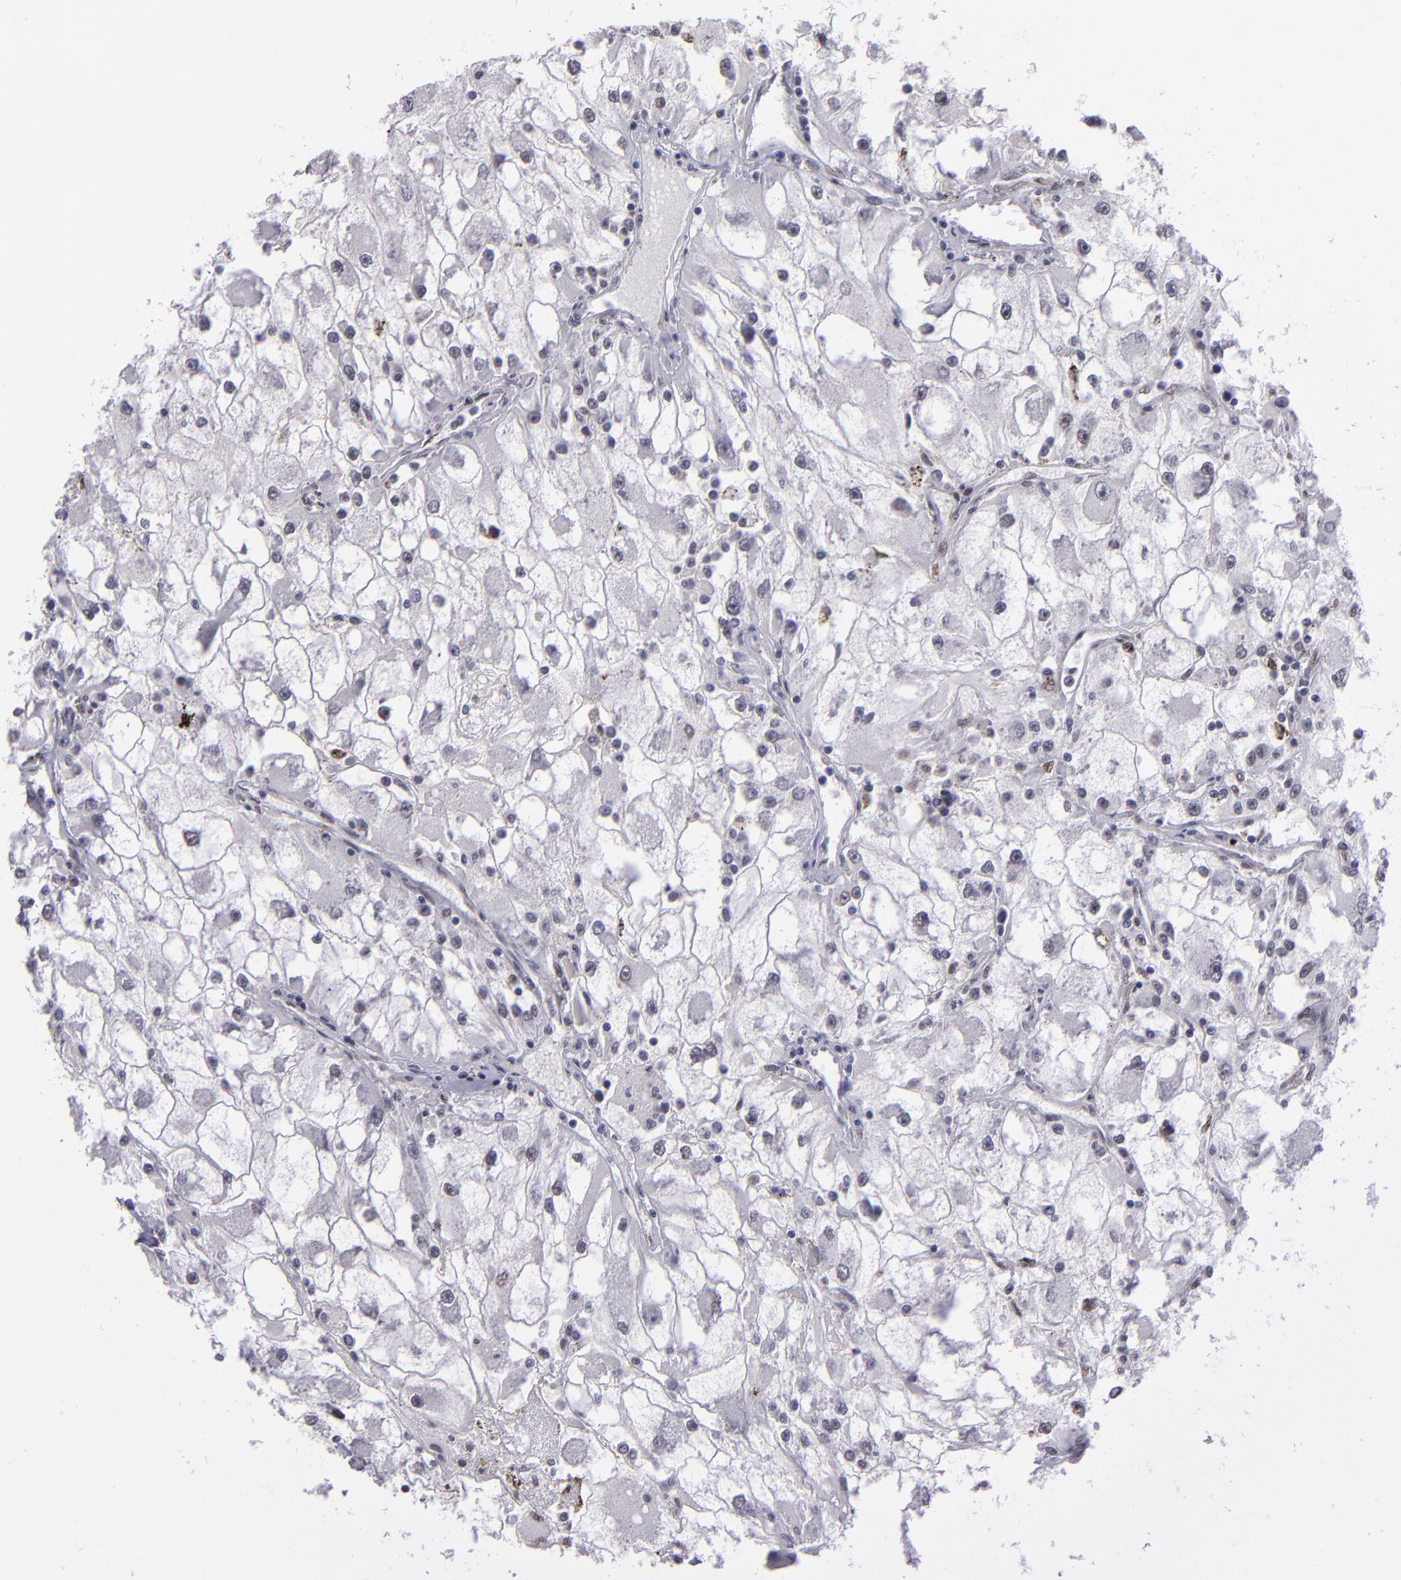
{"staining": {"intensity": "weak", "quantity": "<25%", "location": "nuclear"}, "tissue": "renal cancer", "cell_type": "Tumor cells", "image_type": "cancer", "snomed": [{"axis": "morphology", "description": "Adenocarcinoma, NOS"}, {"axis": "topography", "description": "Kidney"}], "caption": "High magnification brightfield microscopy of renal adenocarcinoma stained with DAB (3,3'-diaminobenzidine) (brown) and counterstained with hematoxylin (blue): tumor cells show no significant staining.", "gene": "OTUB2", "patient": {"sex": "female", "age": 73}}